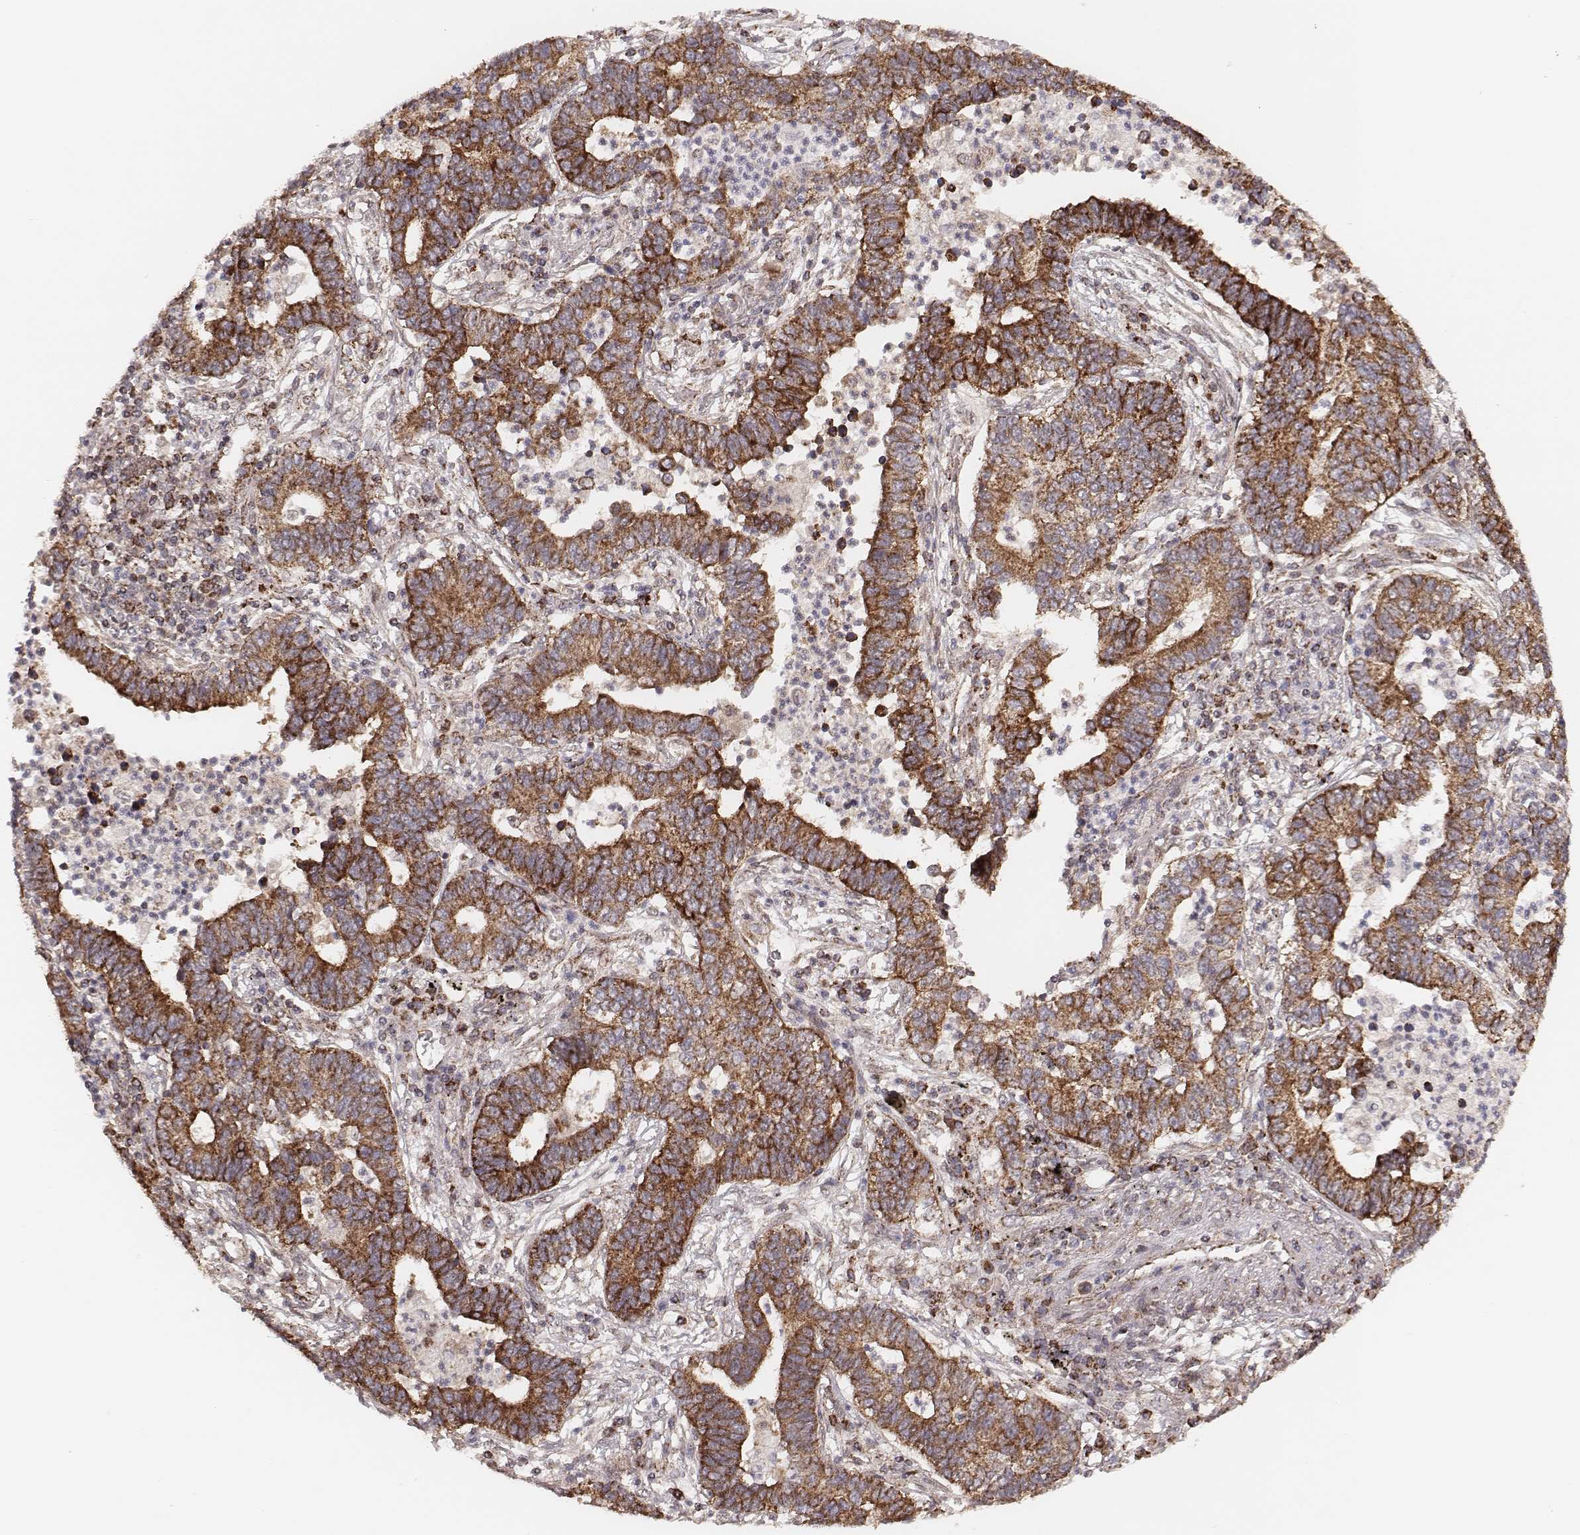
{"staining": {"intensity": "moderate", "quantity": ">75%", "location": "cytoplasmic/membranous"}, "tissue": "lung cancer", "cell_type": "Tumor cells", "image_type": "cancer", "snomed": [{"axis": "morphology", "description": "Adenocarcinoma, NOS"}, {"axis": "topography", "description": "Lung"}], "caption": "A high-resolution micrograph shows IHC staining of lung adenocarcinoma, which demonstrates moderate cytoplasmic/membranous expression in about >75% of tumor cells.", "gene": "NDUFA7", "patient": {"sex": "female", "age": 57}}